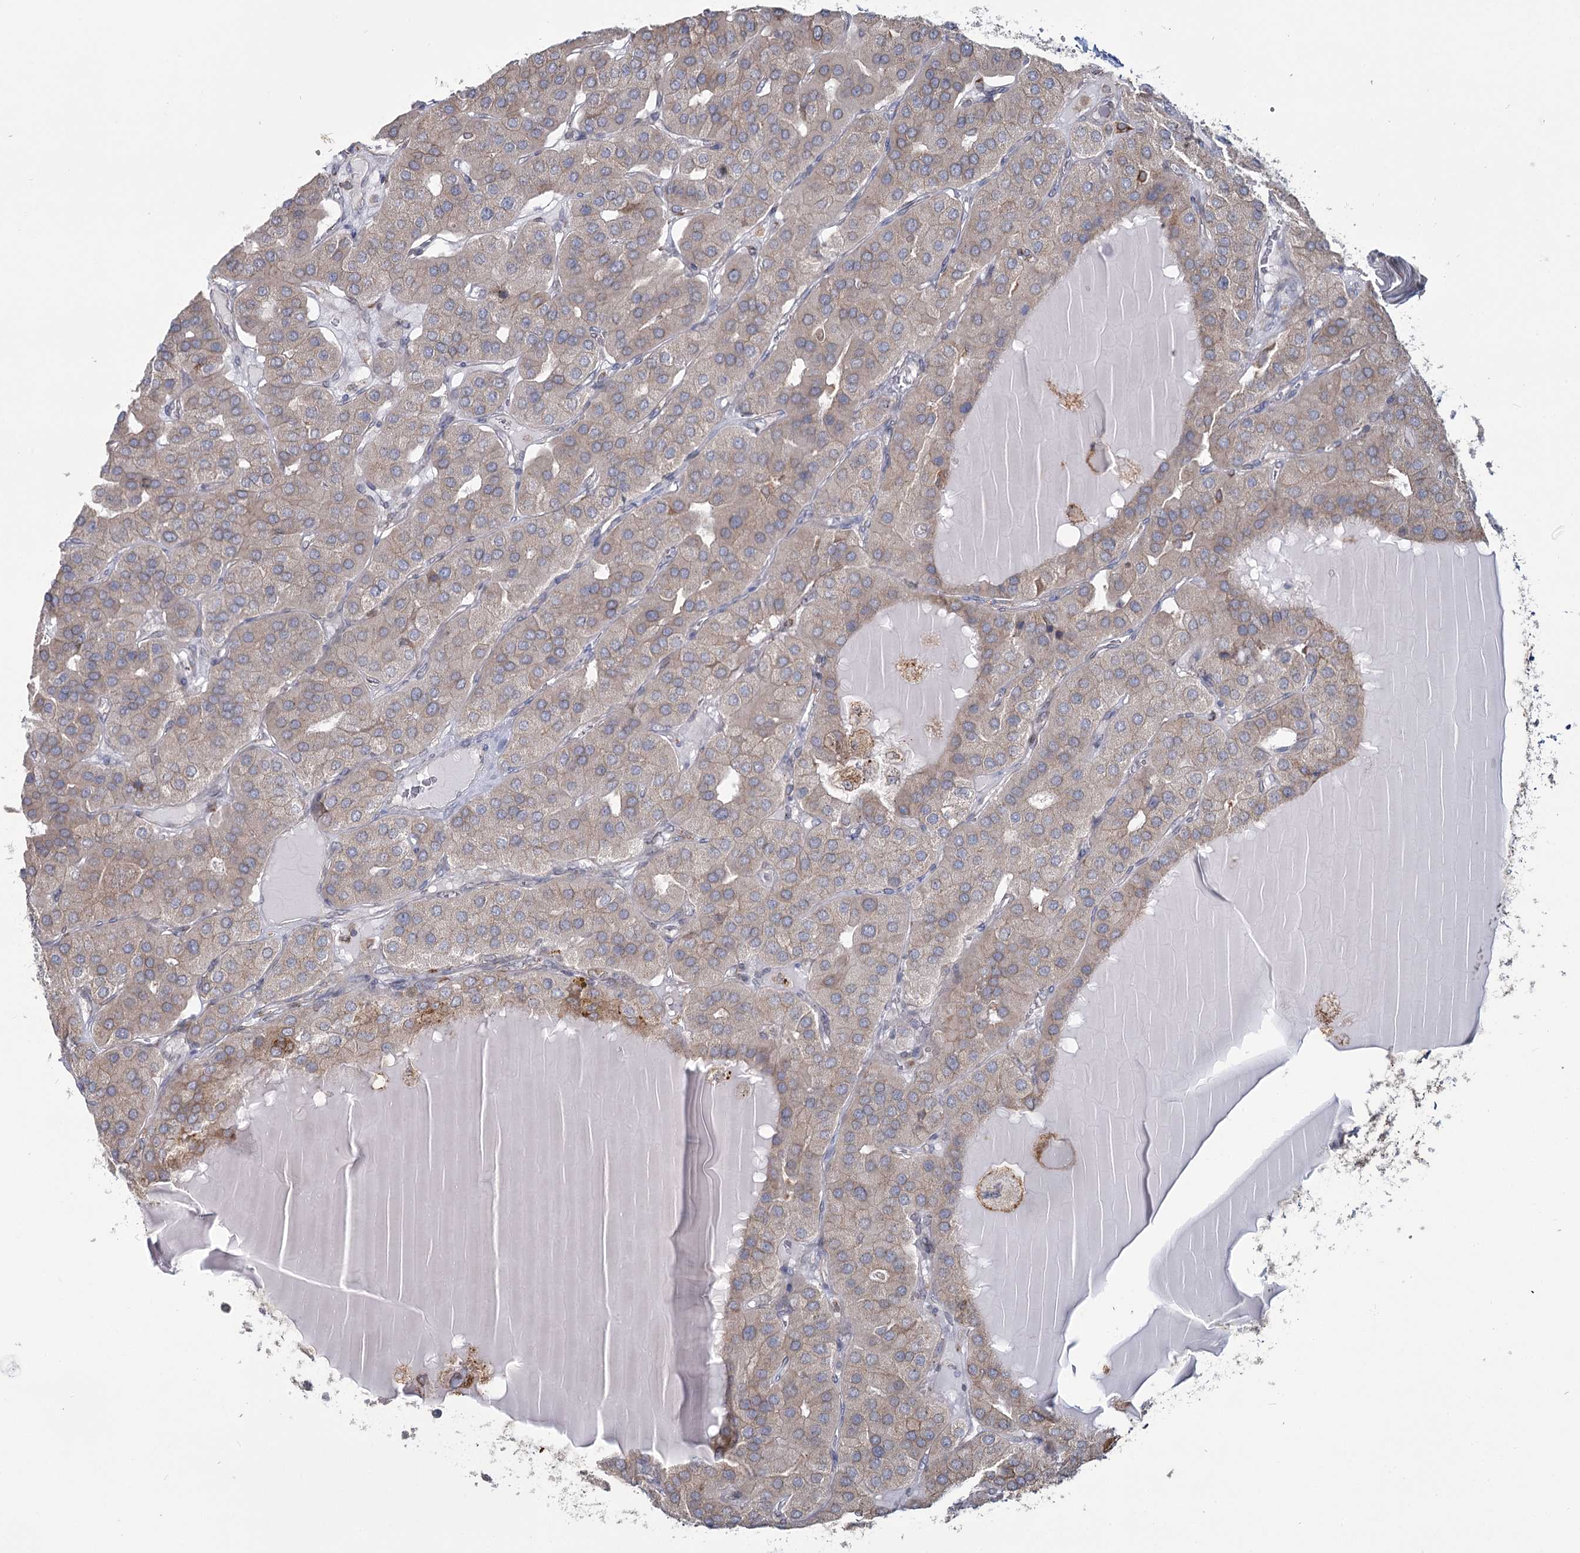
{"staining": {"intensity": "weak", "quantity": "25%-75%", "location": "cytoplasmic/membranous"}, "tissue": "parathyroid gland", "cell_type": "Glandular cells", "image_type": "normal", "snomed": [{"axis": "morphology", "description": "Normal tissue, NOS"}, {"axis": "morphology", "description": "Adenoma, NOS"}, {"axis": "topography", "description": "Parathyroid gland"}], "caption": "This photomicrograph demonstrates unremarkable parathyroid gland stained with immunohistochemistry to label a protein in brown. The cytoplasmic/membranous of glandular cells show weak positivity for the protein. Nuclei are counter-stained blue.", "gene": "ZCCHC9", "patient": {"sex": "female", "age": 86}}